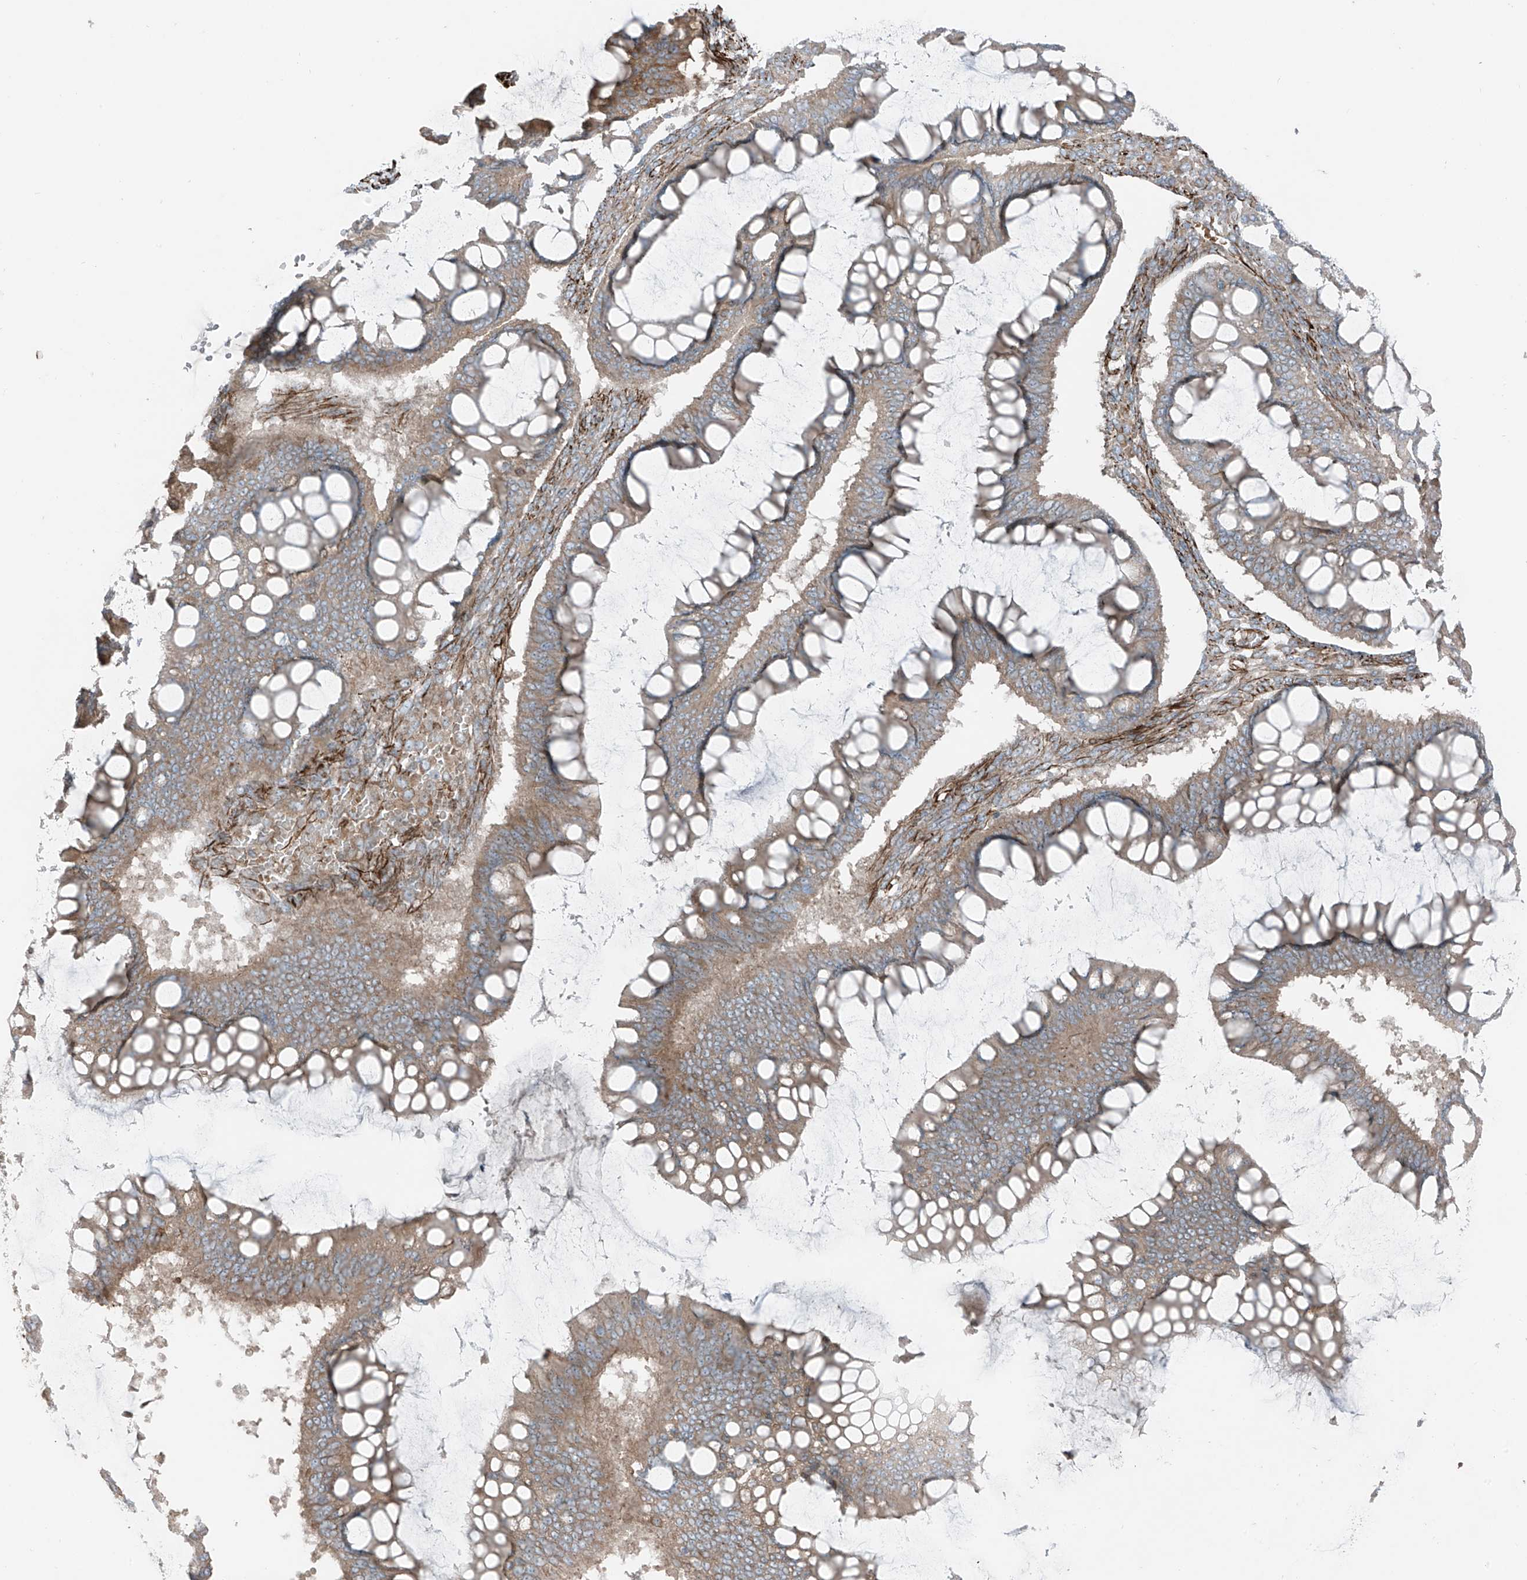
{"staining": {"intensity": "weak", "quantity": ">75%", "location": "cytoplasmic/membranous"}, "tissue": "ovarian cancer", "cell_type": "Tumor cells", "image_type": "cancer", "snomed": [{"axis": "morphology", "description": "Cystadenocarcinoma, mucinous, NOS"}, {"axis": "topography", "description": "Ovary"}], "caption": "This histopathology image displays immunohistochemistry staining of human mucinous cystadenocarcinoma (ovarian), with low weak cytoplasmic/membranous expression in about >75% of tumor cells.", "gene": "ERLEC1", "patient": {"sex": "female", "age": 73}}